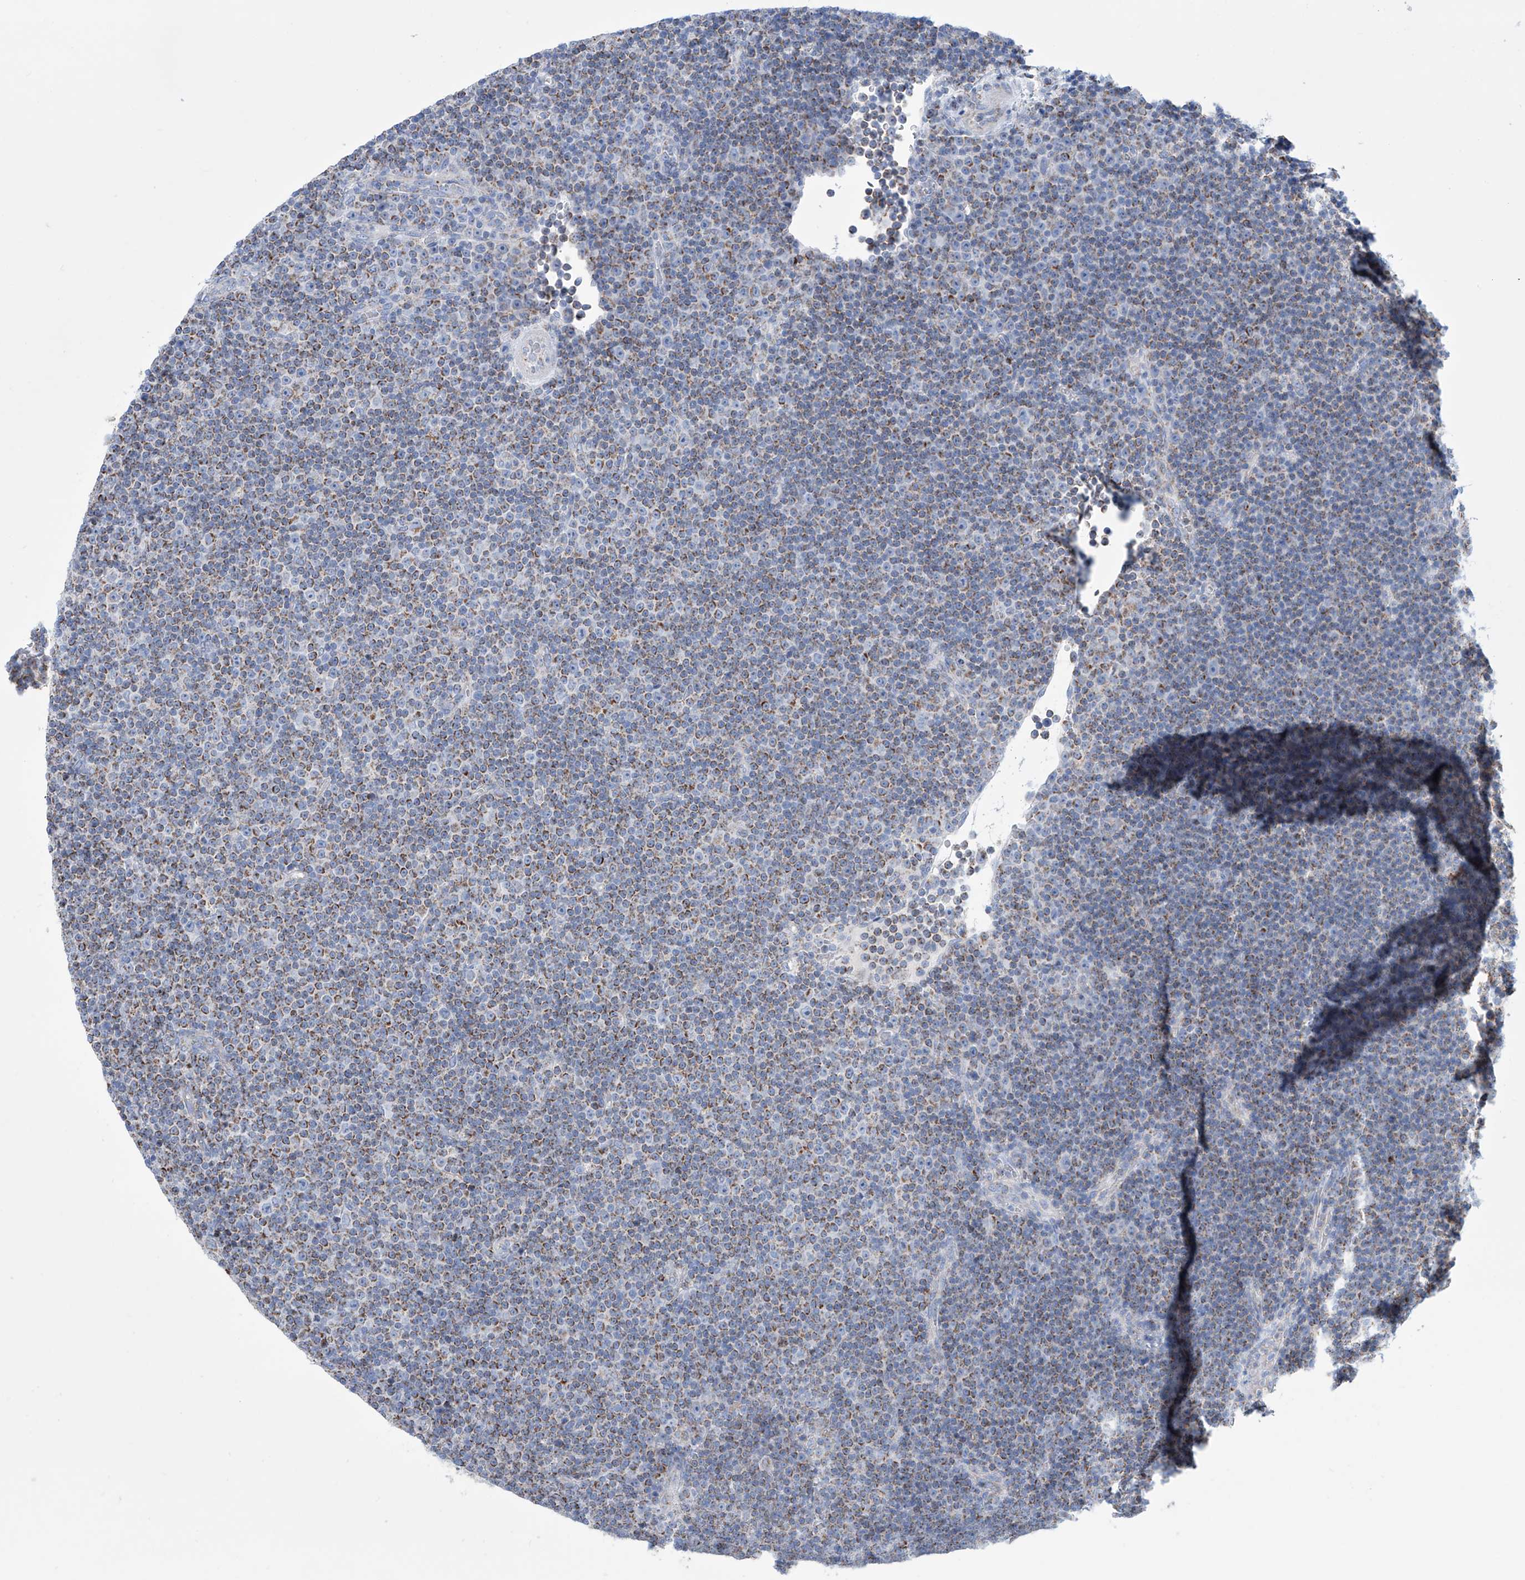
{"staining": {"intensity": "negative", "quantity": "none", "location": "none"}, "tissue": "lymphoma", "cell_type": "Tumor cells", "image_type": "cancer", "snomed": [{"axis": "morphology", "description": "Malignant lymphoma, non-Hodgkin's type, Low grade"}, {"axis": "topography", "description": "Lymph node"}], "caption": "Photomicrograph shows no protein staining in tumor cells of lymphoma tissue.", "gene": "ALDH6A1", "patient": {"sex": "female", "age": 67}}